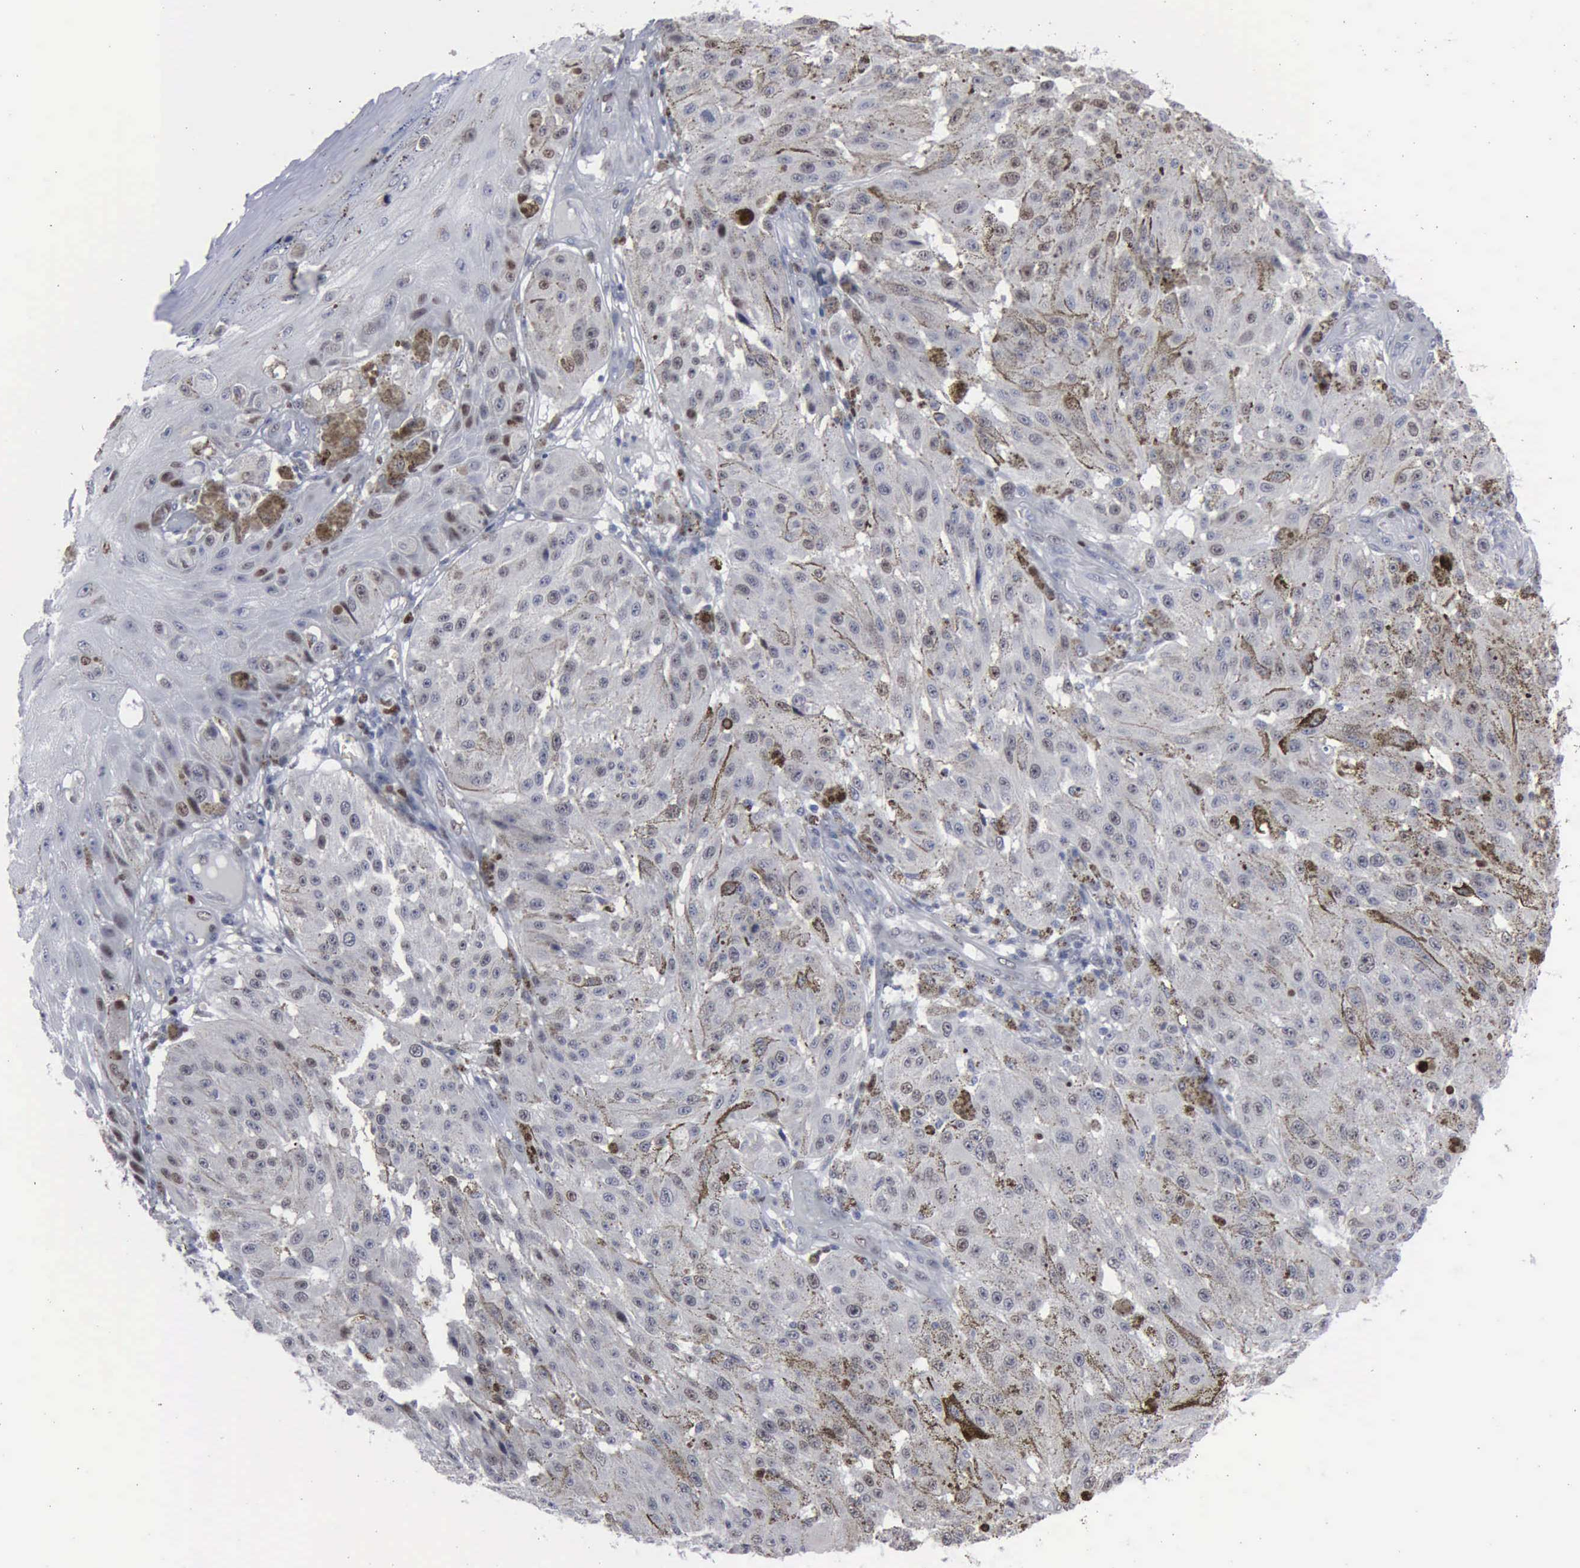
{"staining": {"intensity": "negative", "quantity": "none", "location": "none"}, "tissue": "melanoma", "cell_type": "Tumor cells", "image_type": "cancer", "snomed": [{"axis": "morphology", "description": "Malignant melanoma, NOS"}, {"axis": "topography", "description": "Skin"}], "caption": "A histopathology image of melanoma stained for a protein reveals no brown staining in tumor cells.", "gene": "MCM5", "patient": {"sex": "female", "age": 64}}